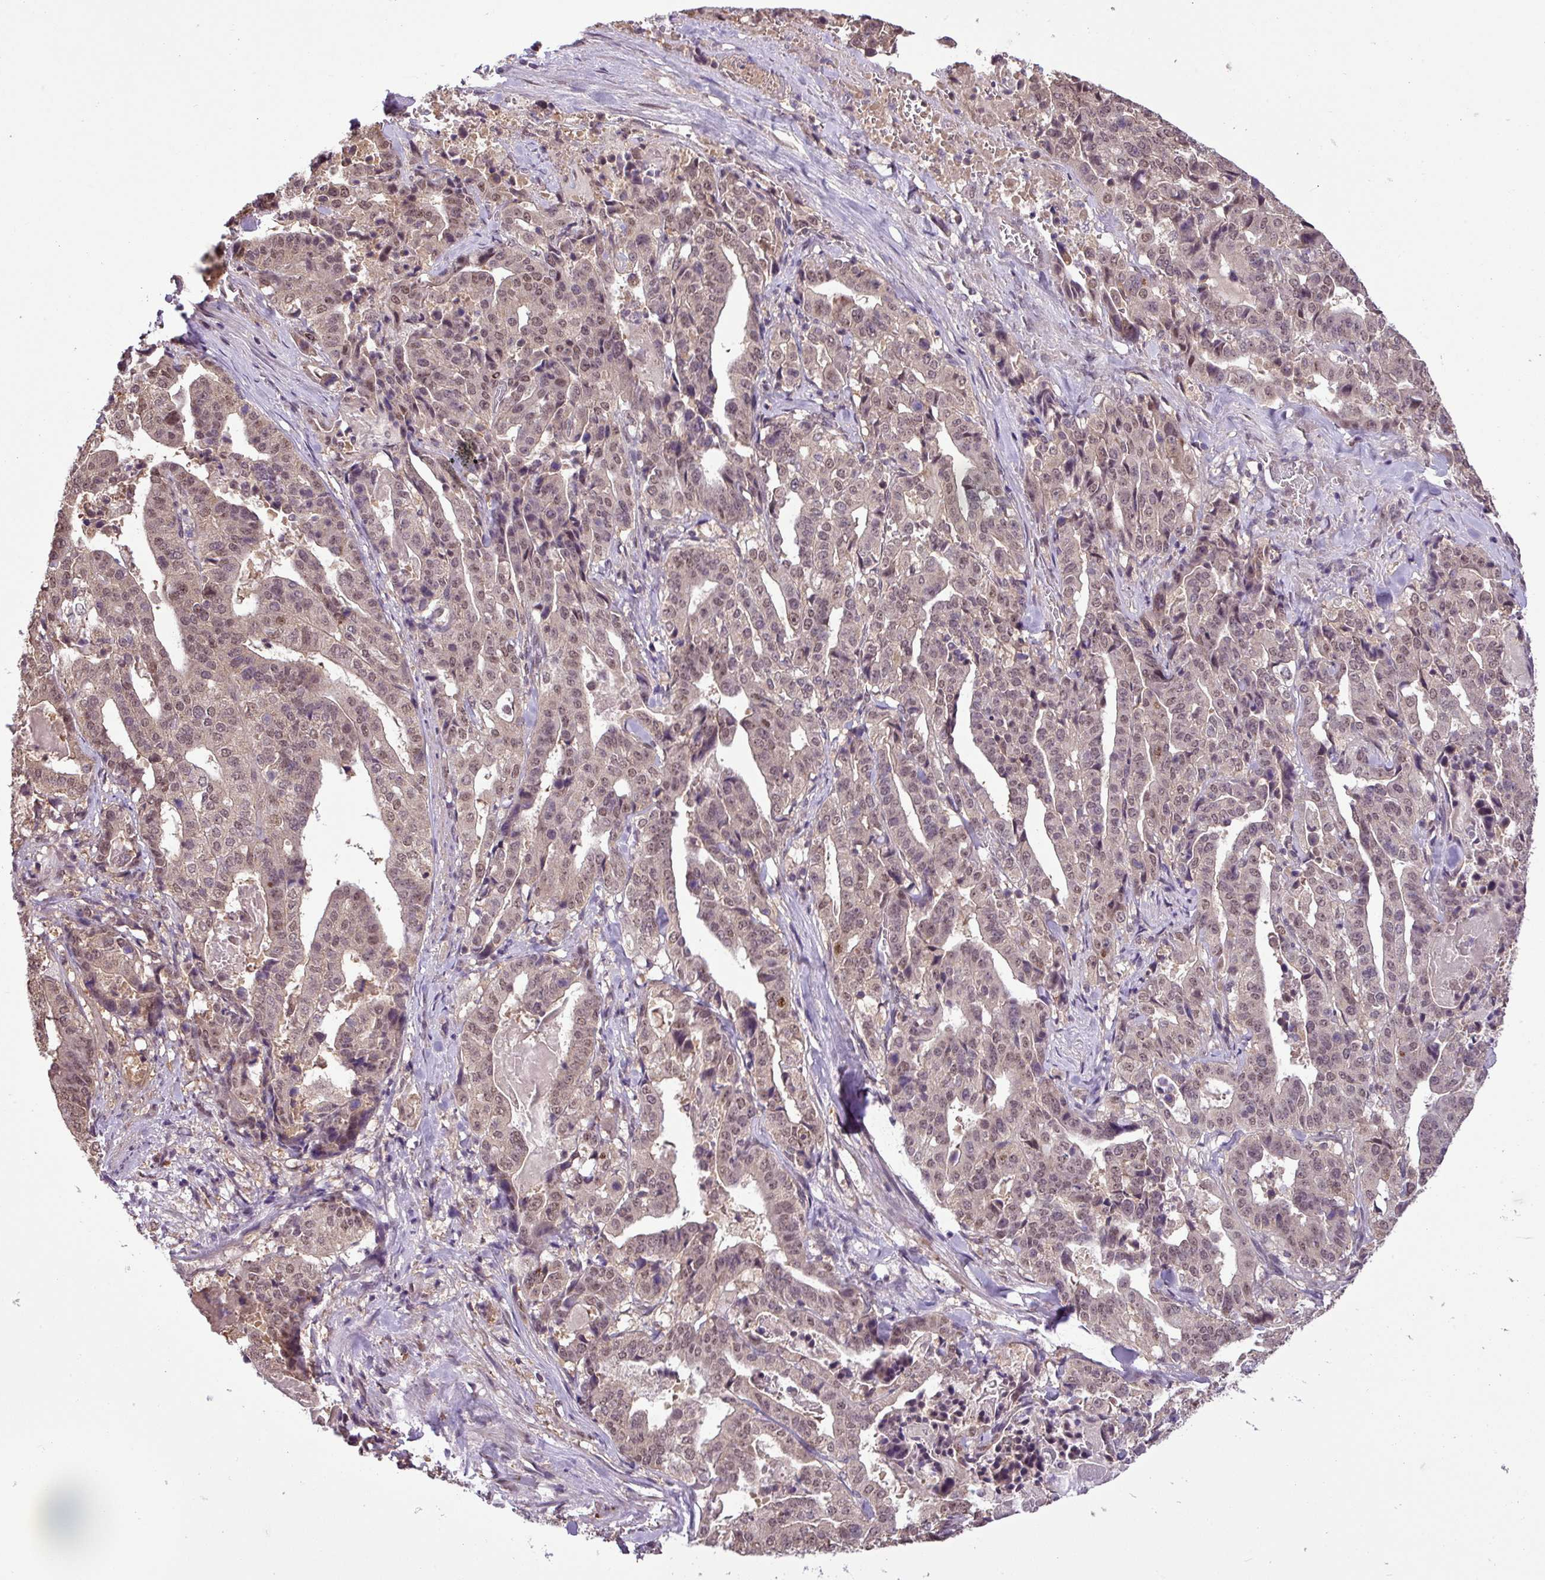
{"staining": {"intensity": "moderate", "quantity": ">75%", "location": "nuclear"}, "tissue": "stomach cancer", "cell_type": "Tumor cells", "image_type": "cancer", "snomed": [{"axis": "morphology", "description": "Adenocarcinoma, NOS"}, {"axis": "topography", "description": "Stomach"}], "caption": "Protein expression by immunohistochemistry exhibits moderate nuclear expression in approximately >75% of tumor cells in stomach cancer.", "gene": "MFHAS1", "patient": {"sex": "male", "age": 48}}